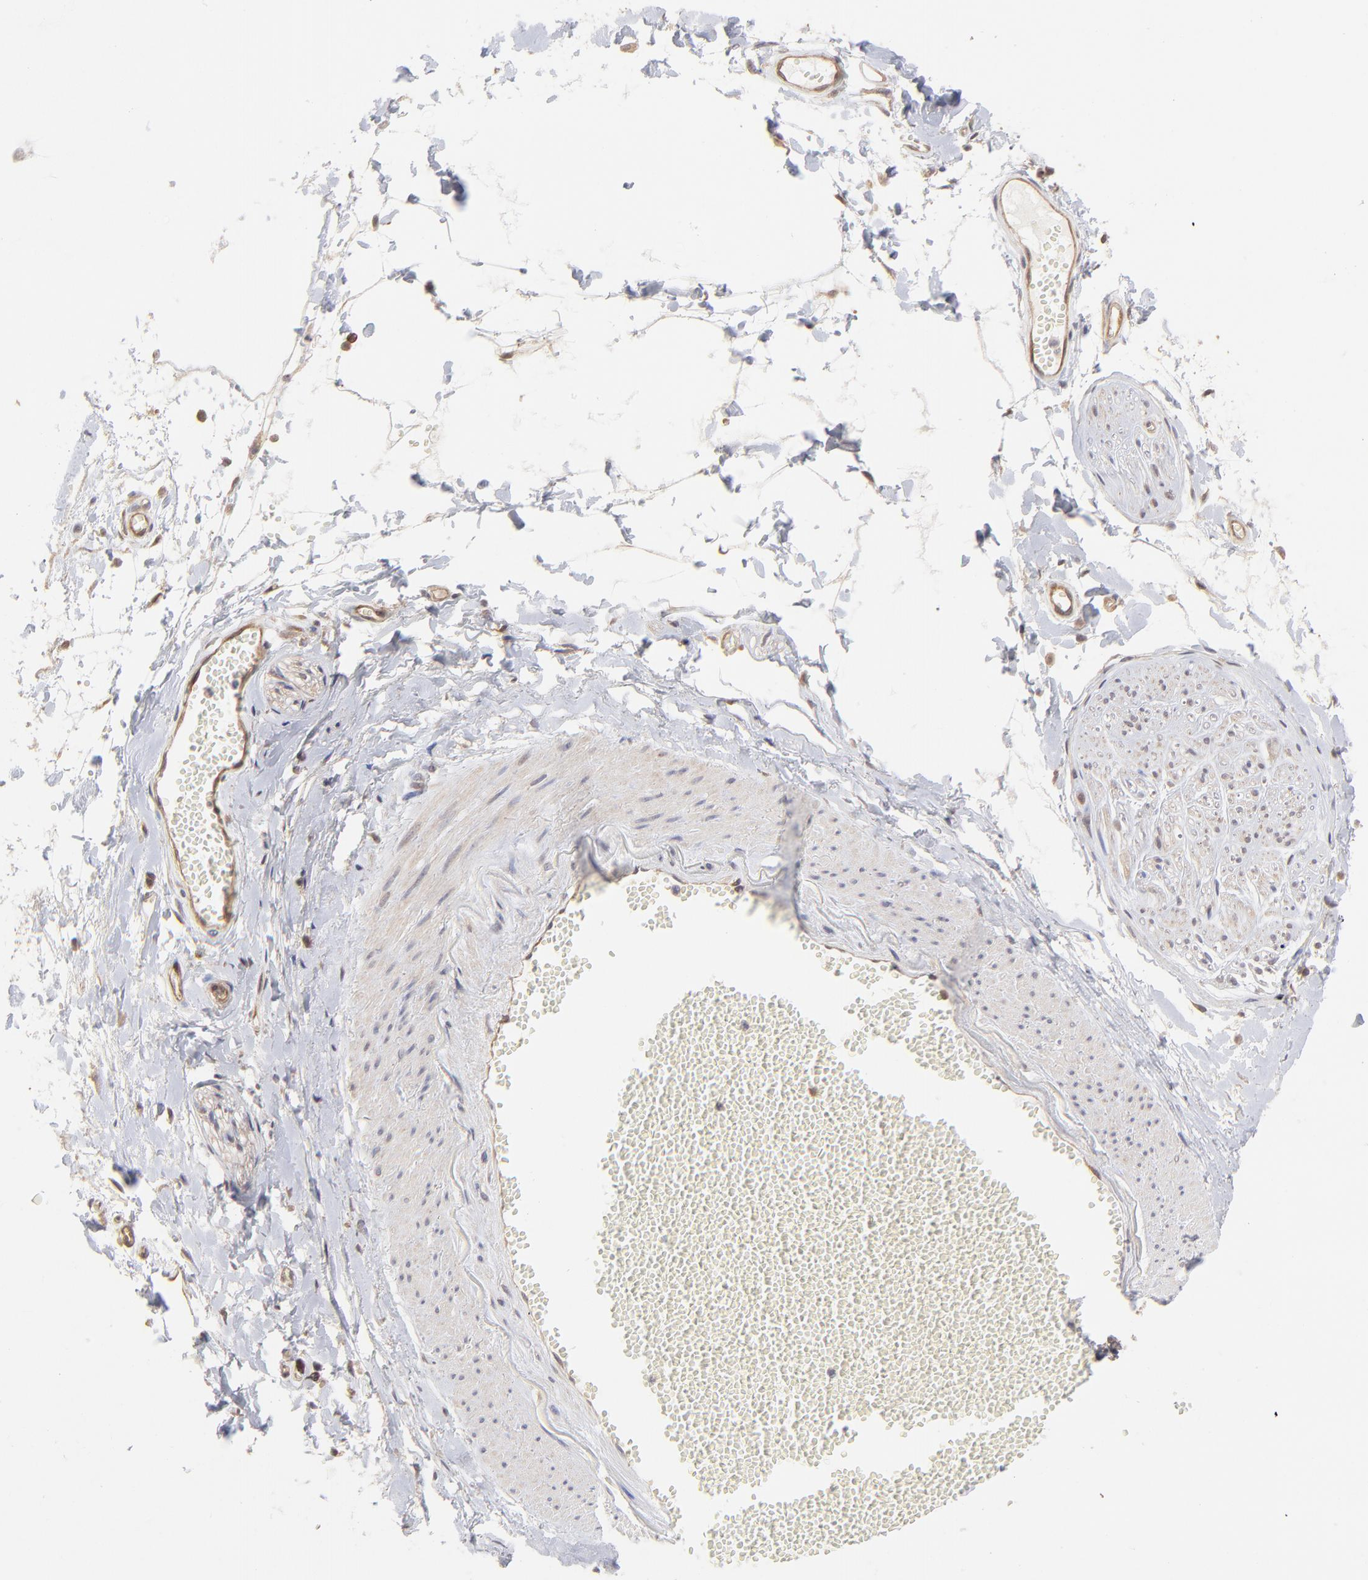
{"staining": {"intensity": "weak", "quantity": ">75%", "location": "cytoplasmic/membranous"}, "tissue": "adipose tissue", "cell_type": "Adipocytes", "image_type": "normal", "snomed": [{"axis": "morphology", "description": "Normal tissue, NOS"}, {"axis": "morphology", "description": "Inflammation, NOS"}, {"axis": "topography", "description": "Salivary gland"}, {"axis": "topography", "description": "Peripheral nerve tissue"}], "caption": "IHC (DAB) staining of benign adipose tissue displays weak cytoplasmic/membranous protein expression in about >75% of adipocytes.", "gene": "GART", "patient": {"sex": "female", "age": 75}}